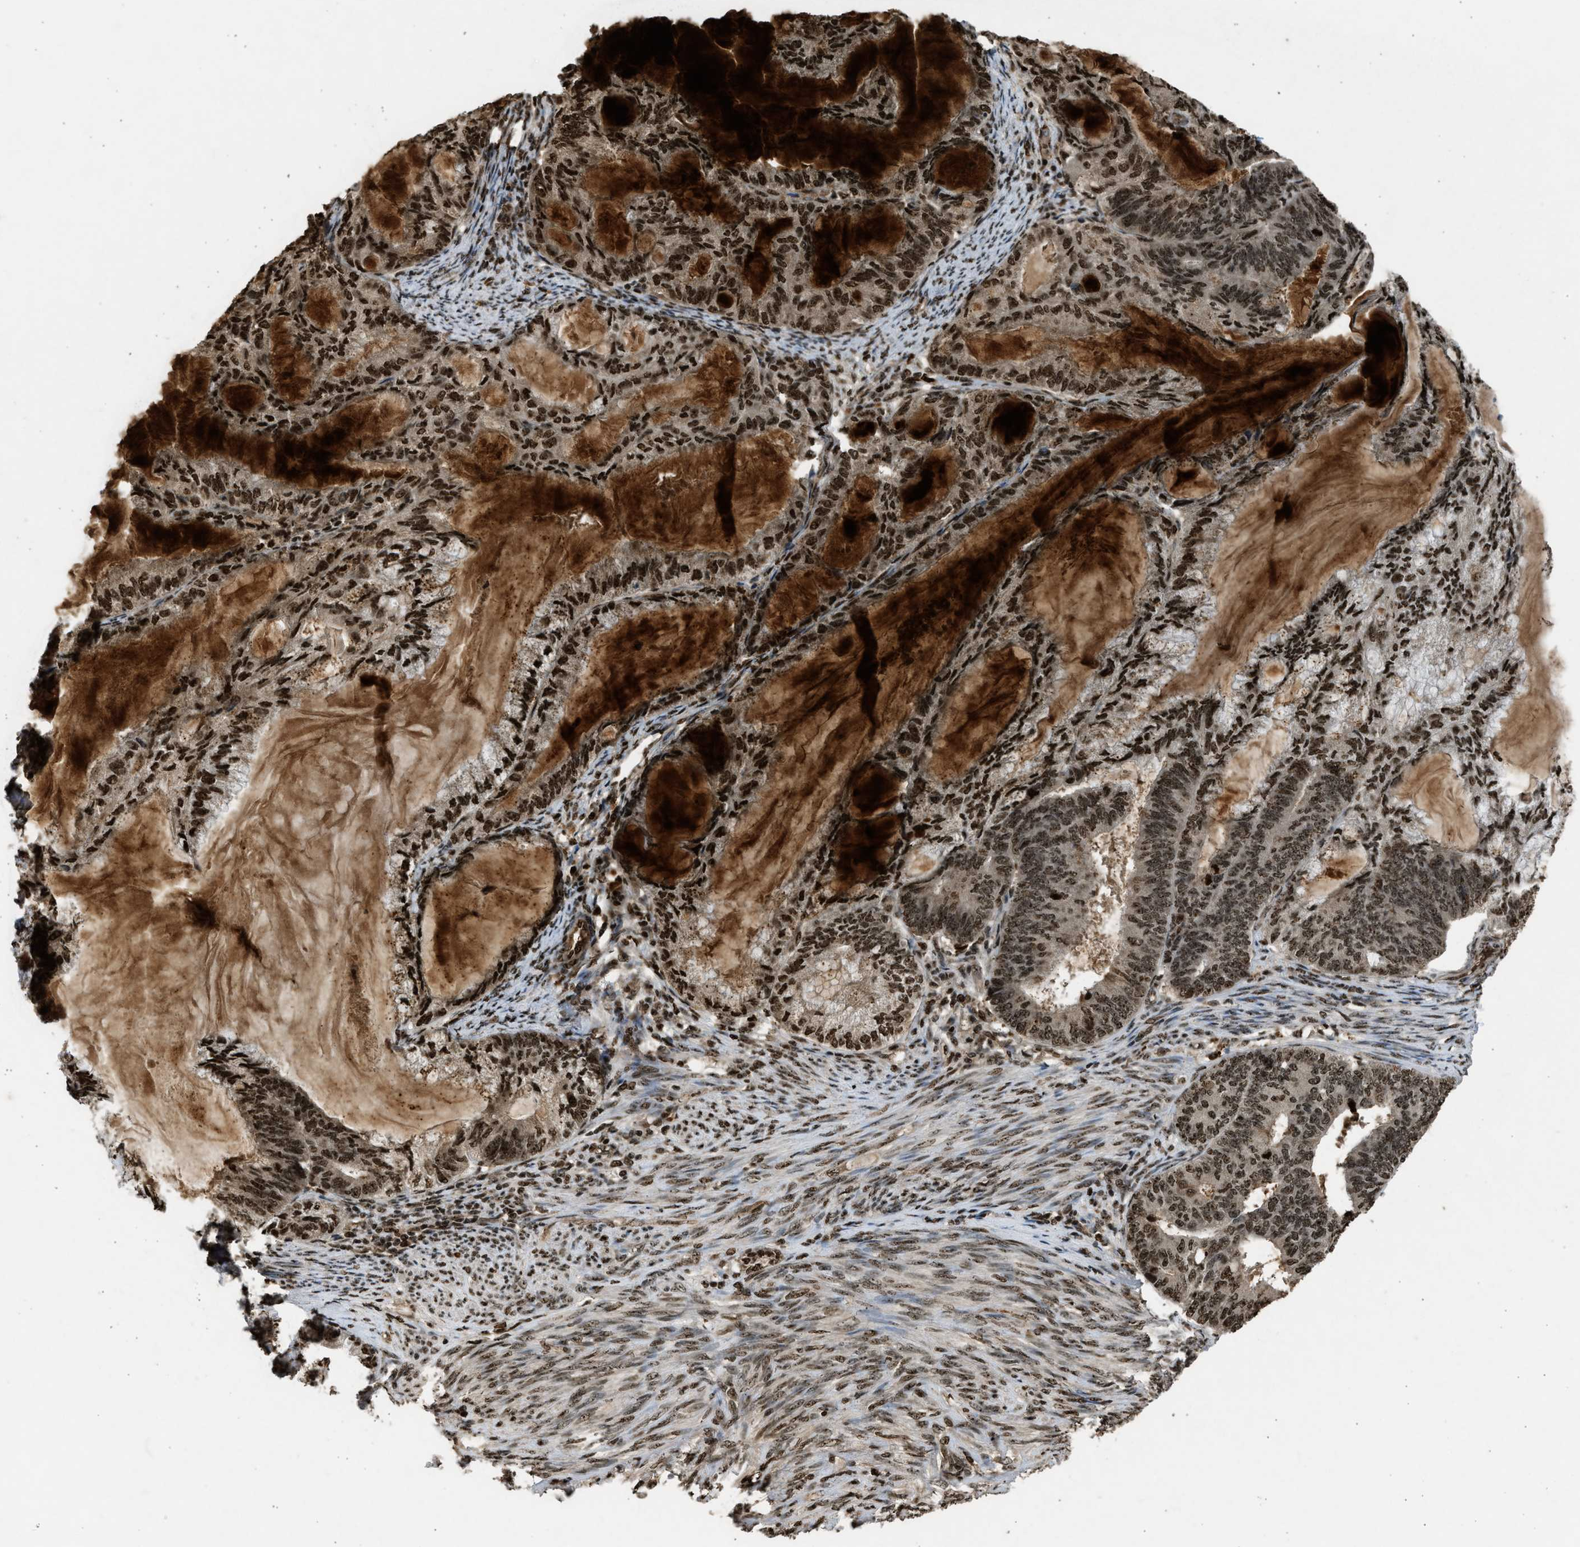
{"staining": {"intensity": "strong", "quantity": ">75%", "location": "nuclear"}, "tissue": "endometrial cancer", "cell_type": "Tumor cells", "image_type": "cancer", "snomed": [{"axis": "morphology", "description": "Adenocarcinoma, NOS"}, {"axis": "topography", "description": "Endometrium"}], "caption": "A micrograph of human endometrial cancer (adenocarcinoma) stained for a protein demonstrates strong nuclear brown staining in tumor cells.", "gene": "TFDP2", "patient": {"sex": "female", "age": 86}}